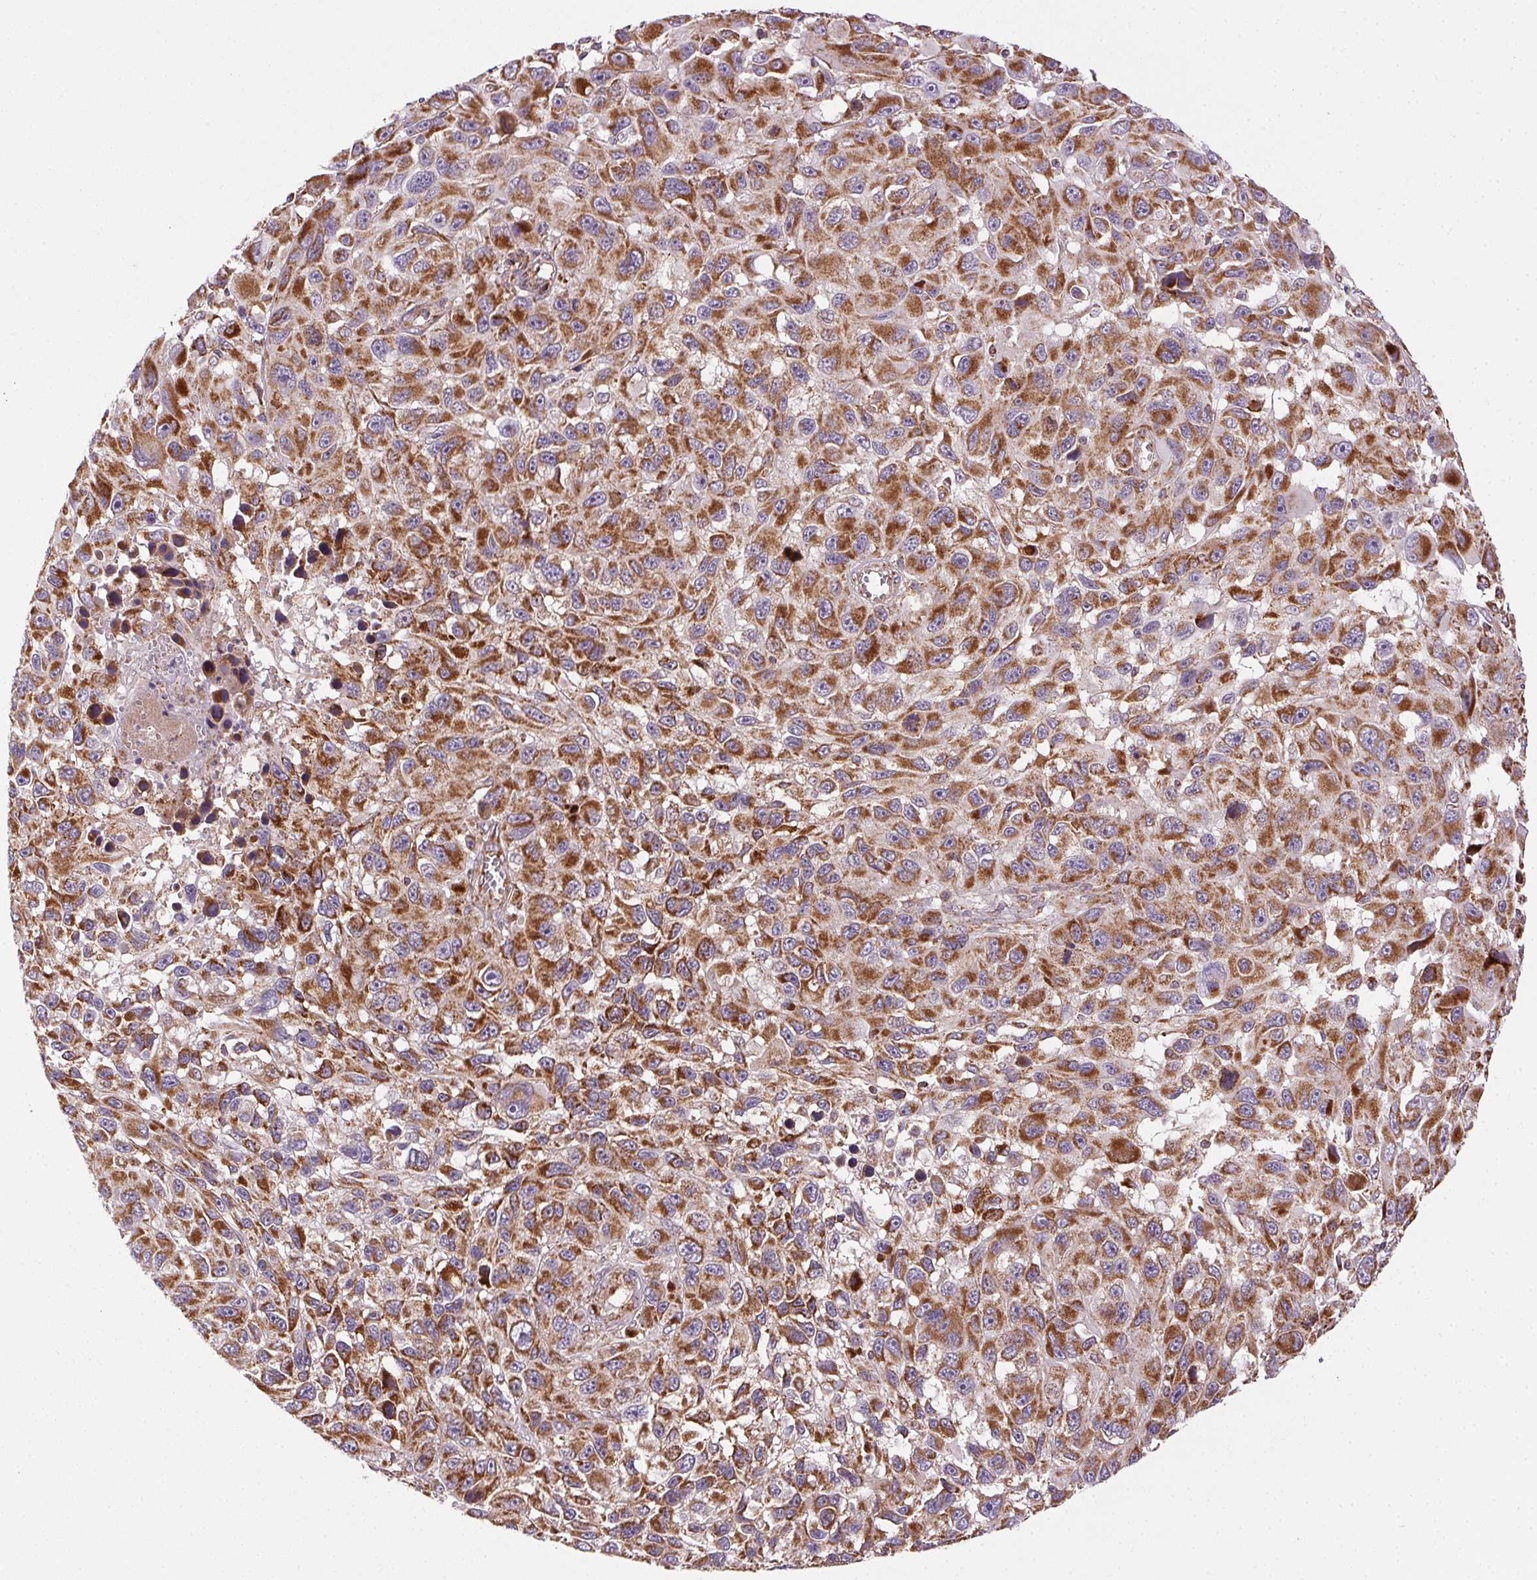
{"staining": {"intensity": "strong", "quantity": ">75%", "location": "cytoplasmic/membranous"}, "tissue": "melanoma", "cell_type": "Tumor cells", "image_type": "cancer", "snomed": [{"axis": "morphology", "description": "Malignant melanoma, NOS"}, {"axis": "topography", "description": "Skin"}], "caption": "This is a micrograph of immunohistochemistry staining of malignant melanoma, which shows strong positivity in the cytoplasmic/membranous of tumor cells.", "gene": "CLPB", "patient": {"sex": "male", "age": 53}}